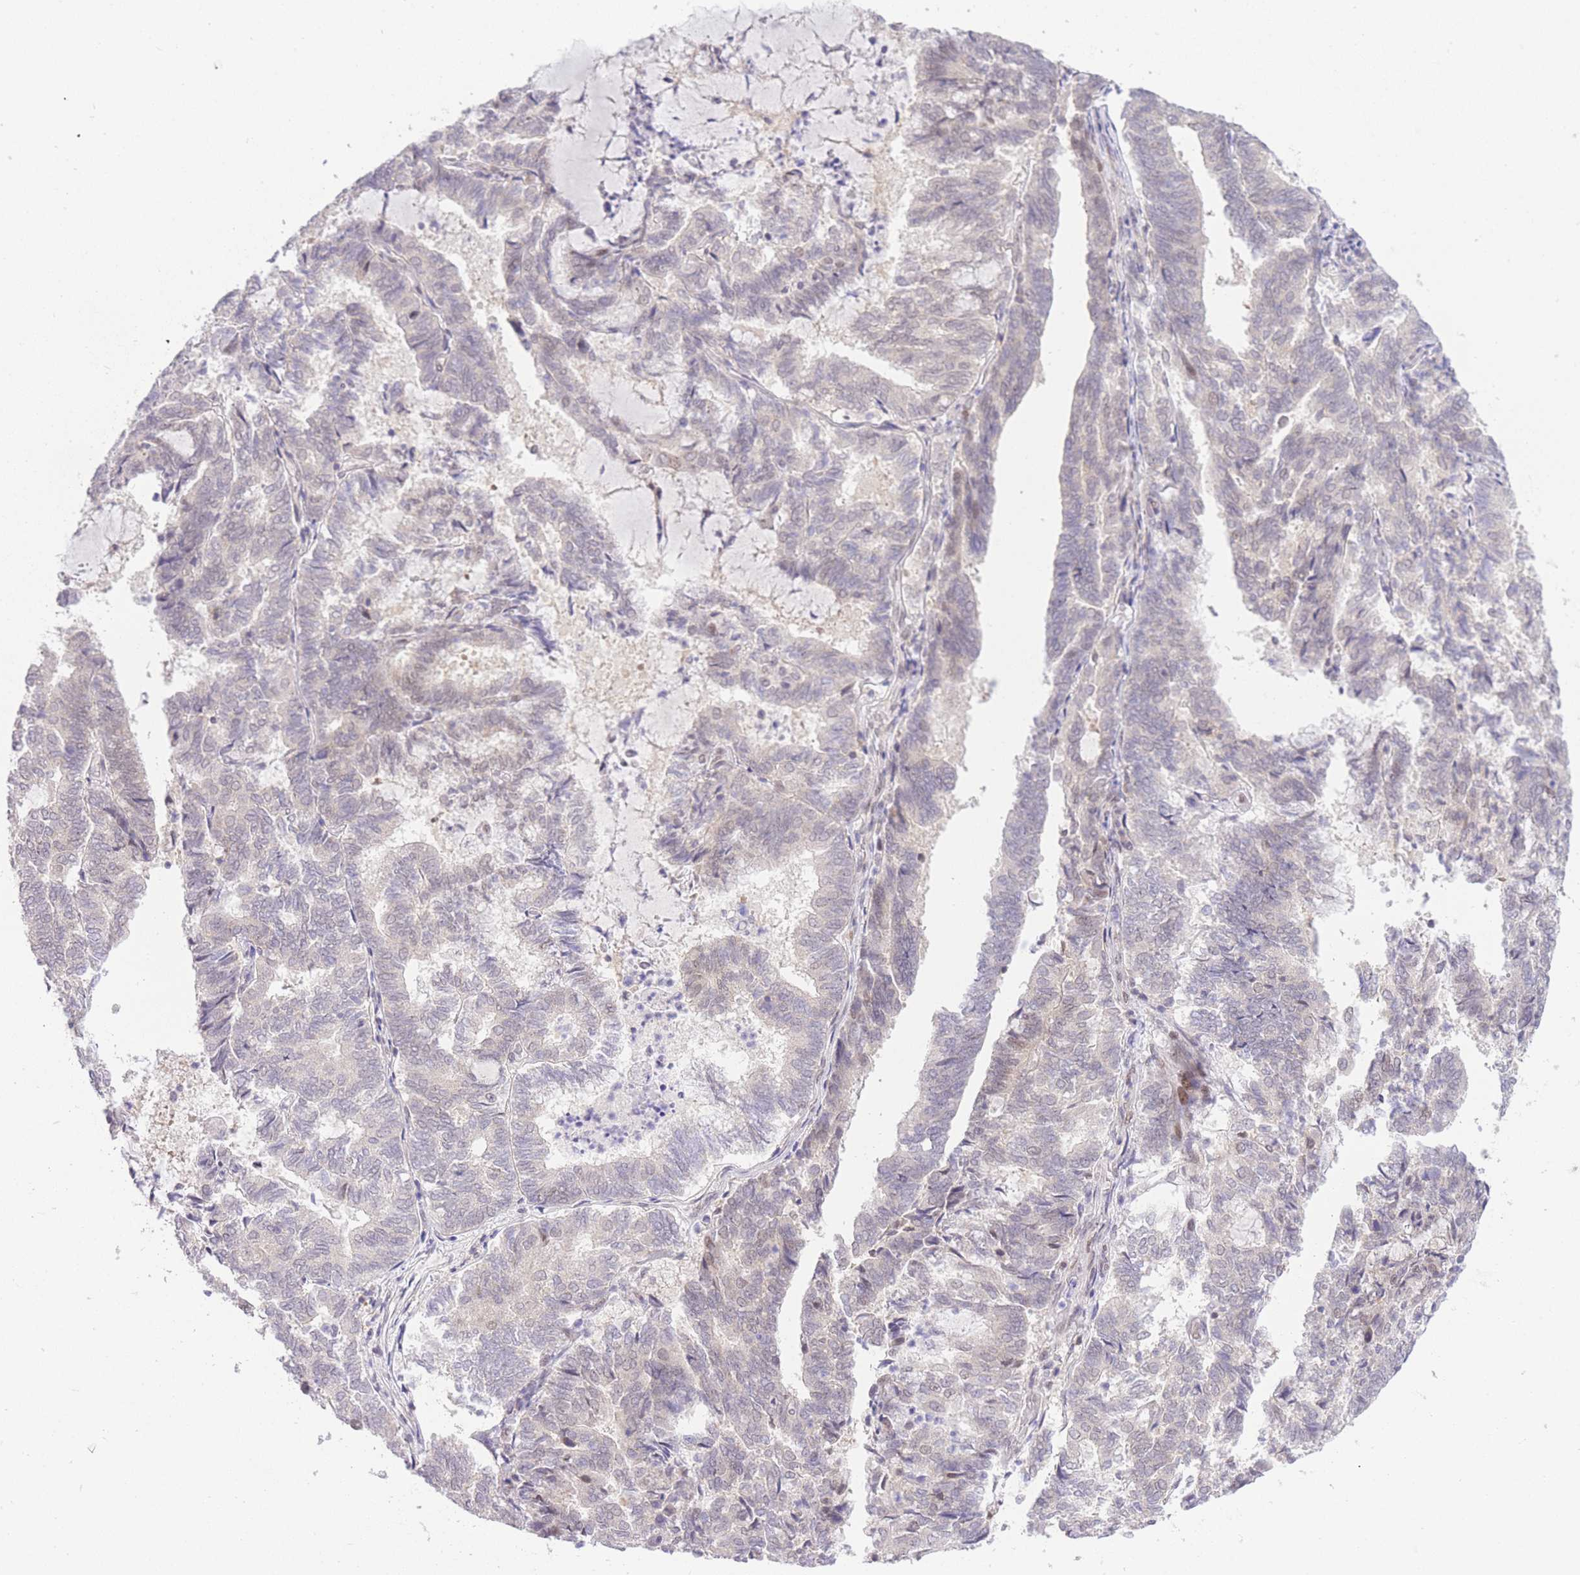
{"staining": {"intensity": "negative", "quantity": "none", "location": "none"}, "tissue": "endometrial cancer", "cell_type": "Tumor cells", "image_type": "cancer", "snomed": [{"axis": "morphology", "description": "Adenocarcinoma, NOS"}, {"axis": "topography", "description": "Endometrium"}], "caption": "Tumor cells are negative for brown protein staining in adenocarcinoma (endometrial).", "gene": "STK39", "patient": {"sex": "female", "age": 80}}